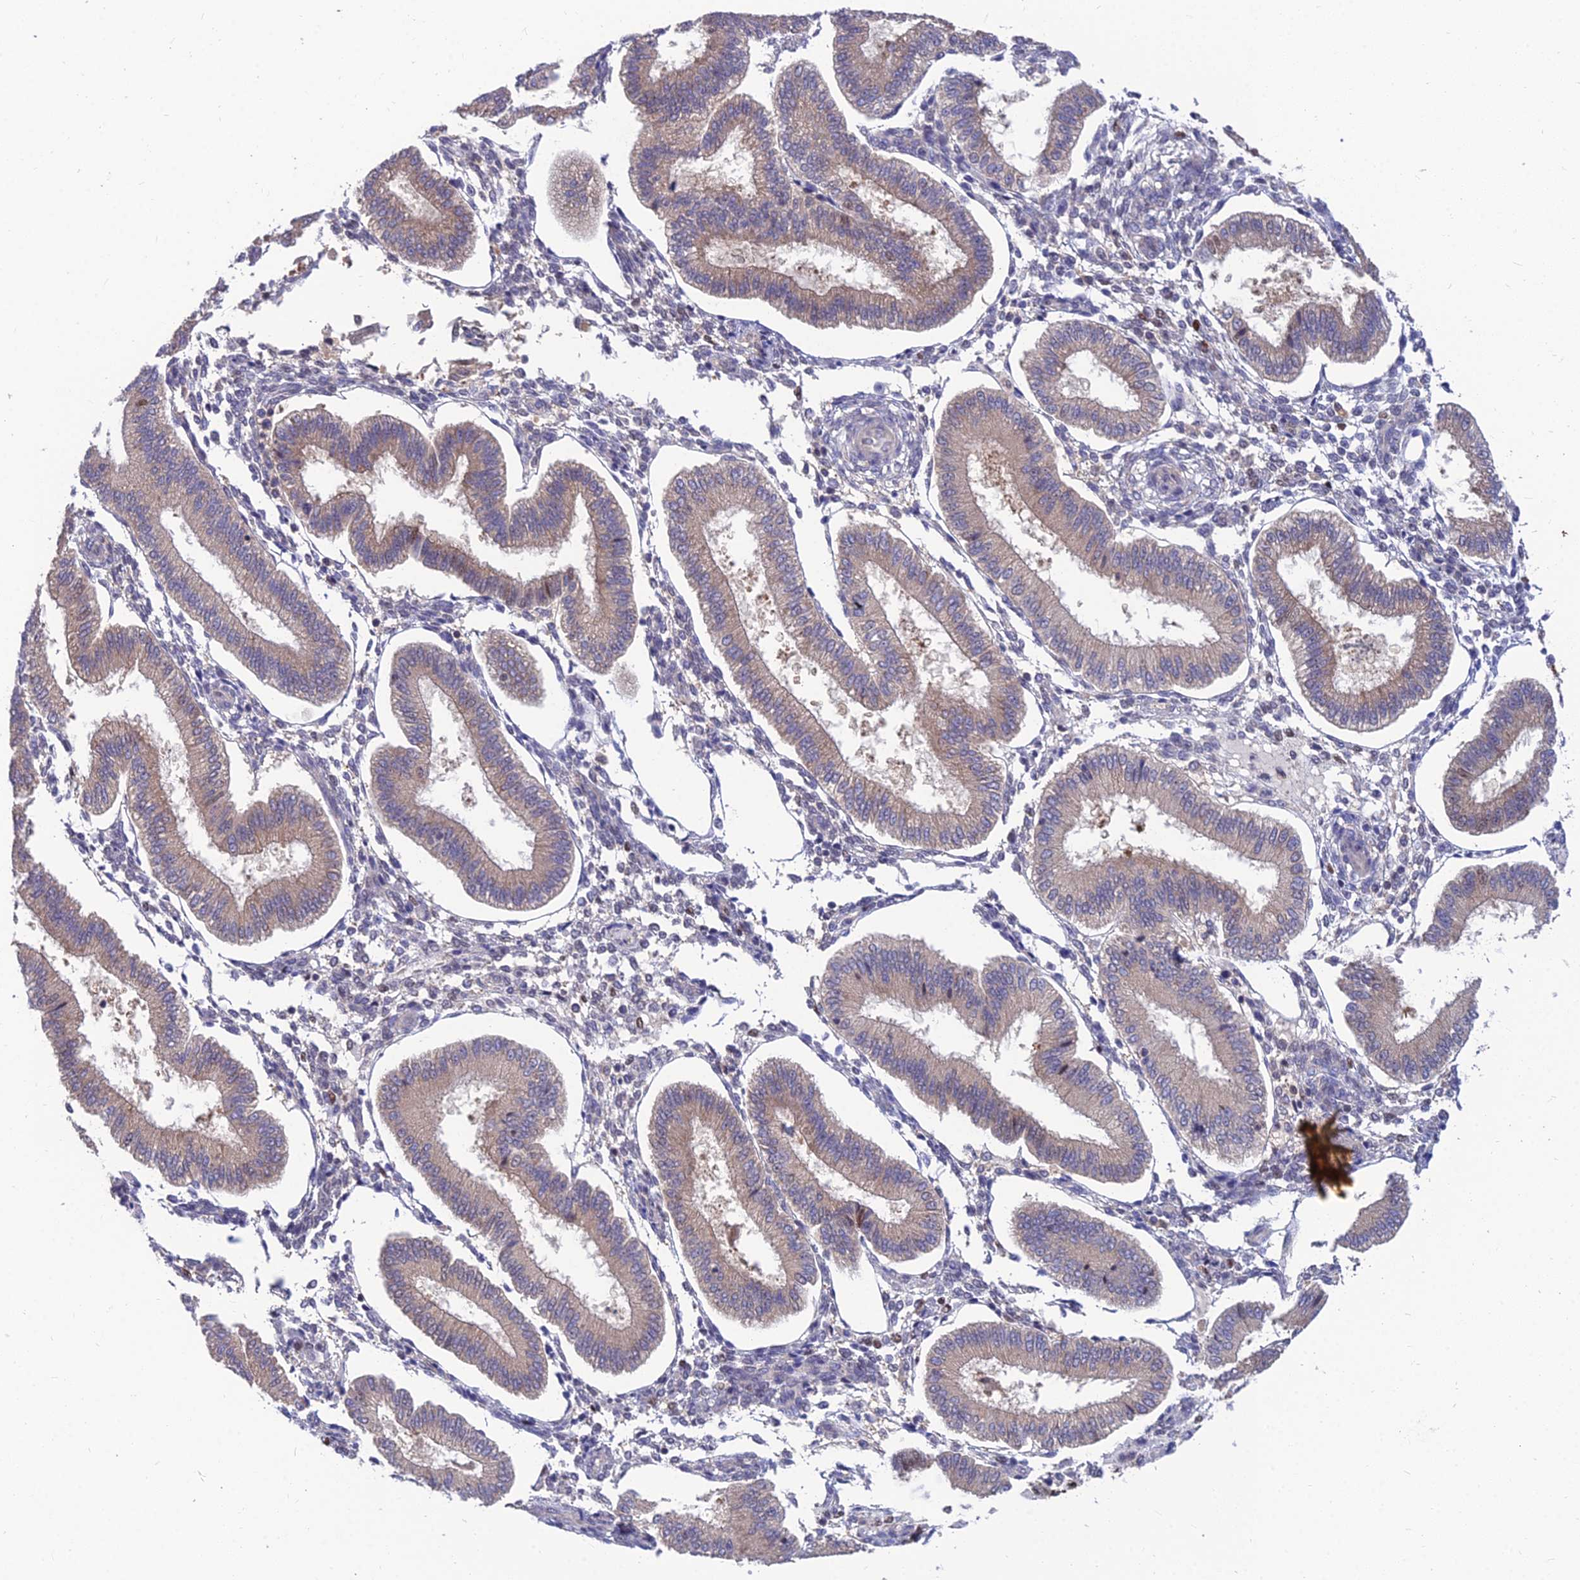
{"staining": {"intensity": "strong", "quantity": "25%-75%", "location": "nuclear"}, "tissue": "endometrium", "cell_type": "Cells in endometrial stroma", "image_type": "normal", "snomed": [{"axis": "morphology", "description": "Normal tissue, NOS"}, {"axis": "topography", "description": "Endometrium"}], "caption": "Immunohistochemistry (IHC) micrograph of normal endometrium stained for a protein (brown), which demonstrates high levels of strong nuclear positivity in approximately 25%-75% of cells in endometrial stroma.", "gene": "DNPEP", "patient": {"sex": "female", "age": 39}}